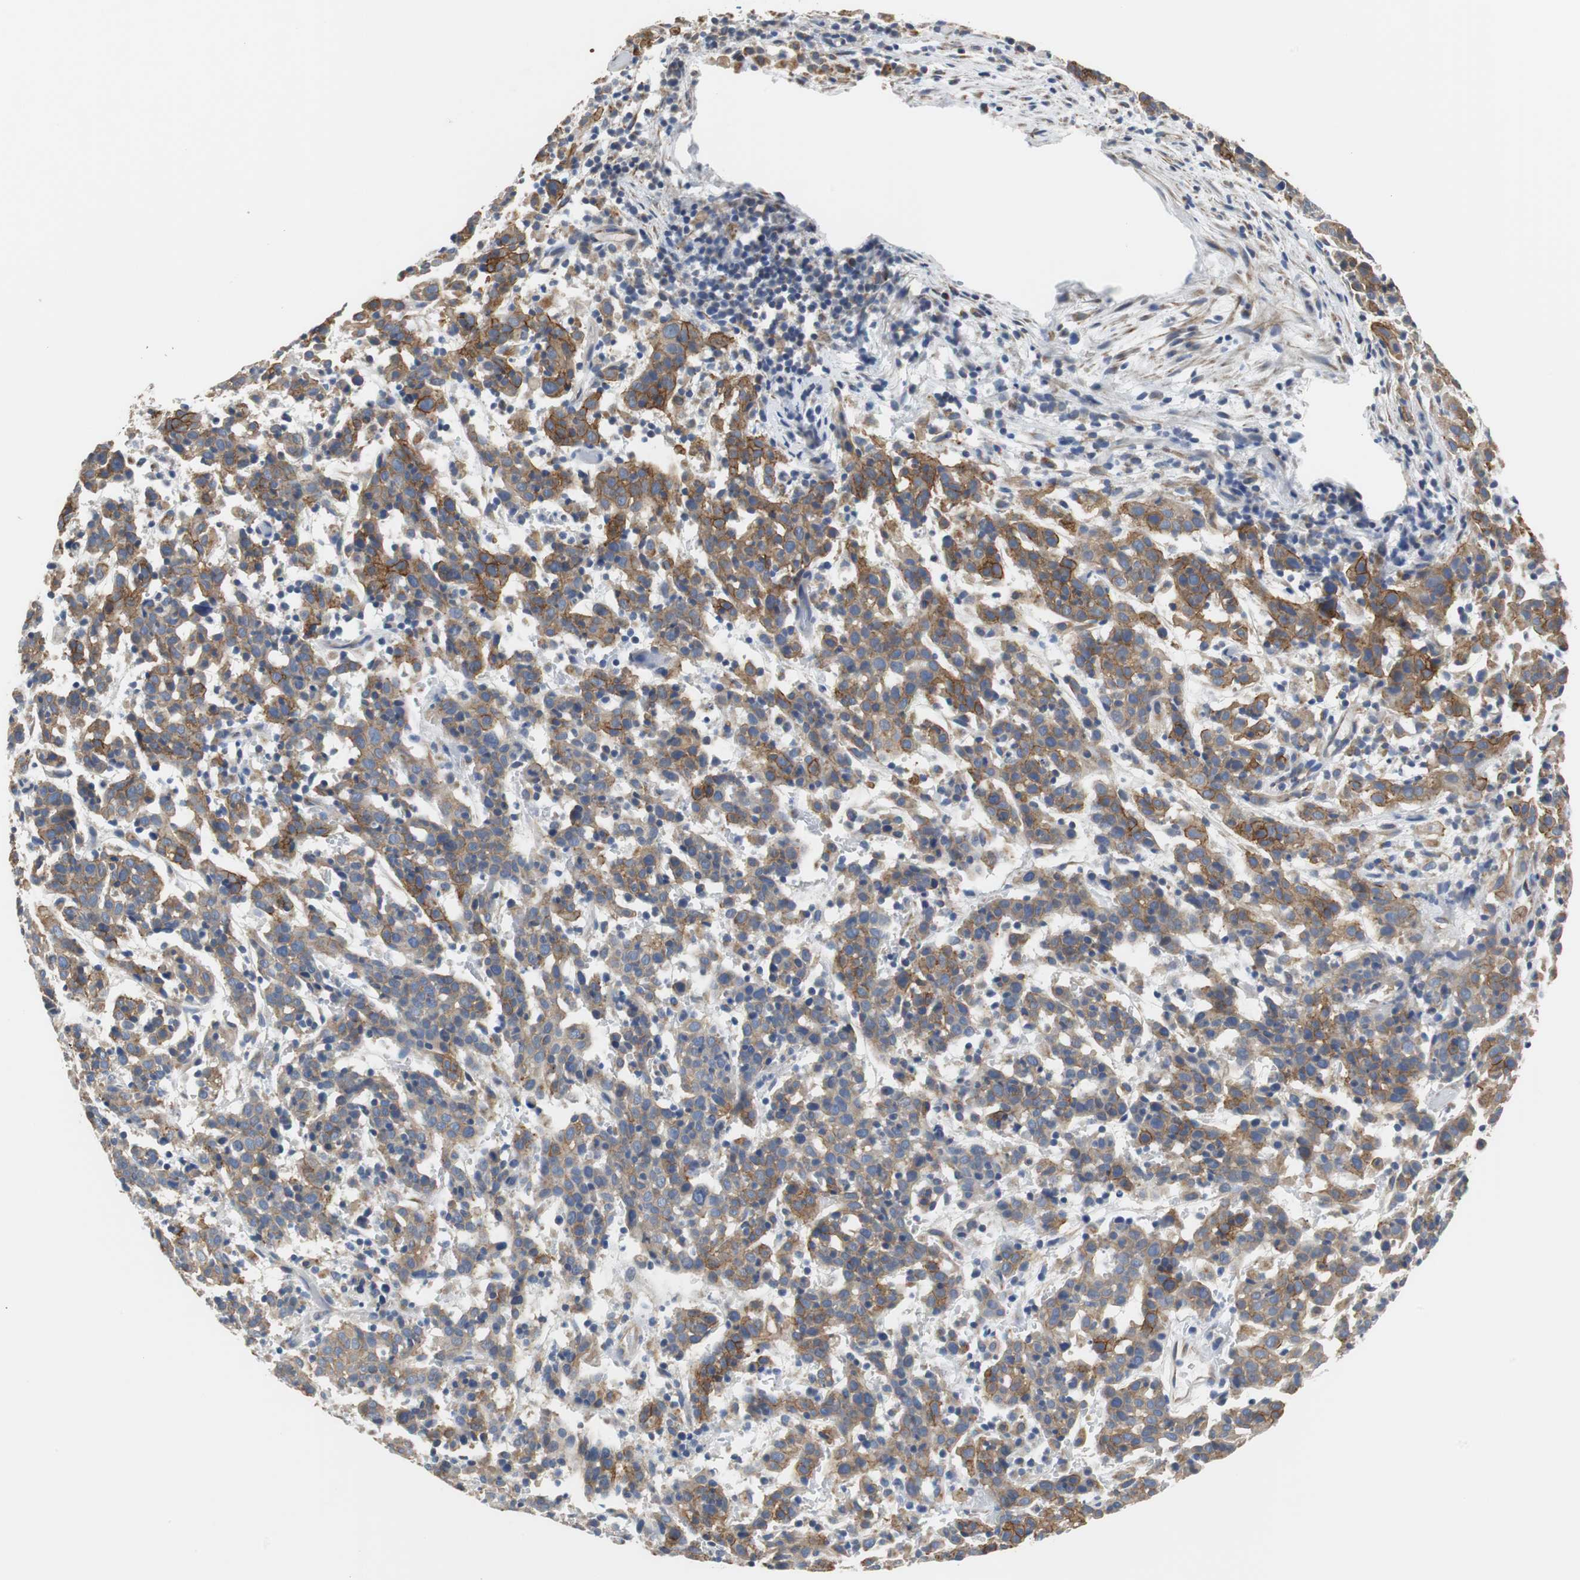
{"staining": {"intensity": "moderate", "quantity": ">75%", "location": "cytoplasmic/membranous"}, "tissue": "cervical cancer", "cell_type": "Tumor cells", "image_type": "cancer", "snomed": [{"axis": "morphology", "description": "Normal tissue, NOS"}, {"axis": "morphology", "description": "Squamous cell carcinoma, NOS"}, {"axis": "topography", "description": "Cervix"}], "caption": "Cervical cancer (squamous cell carcinoma) stained with a brown dye shows moderate cytoplasmic/membranous positive expression in about >75% of tumor cells.", "gene": "PCK1", "patient": {"sex": "female", "age": 67}}